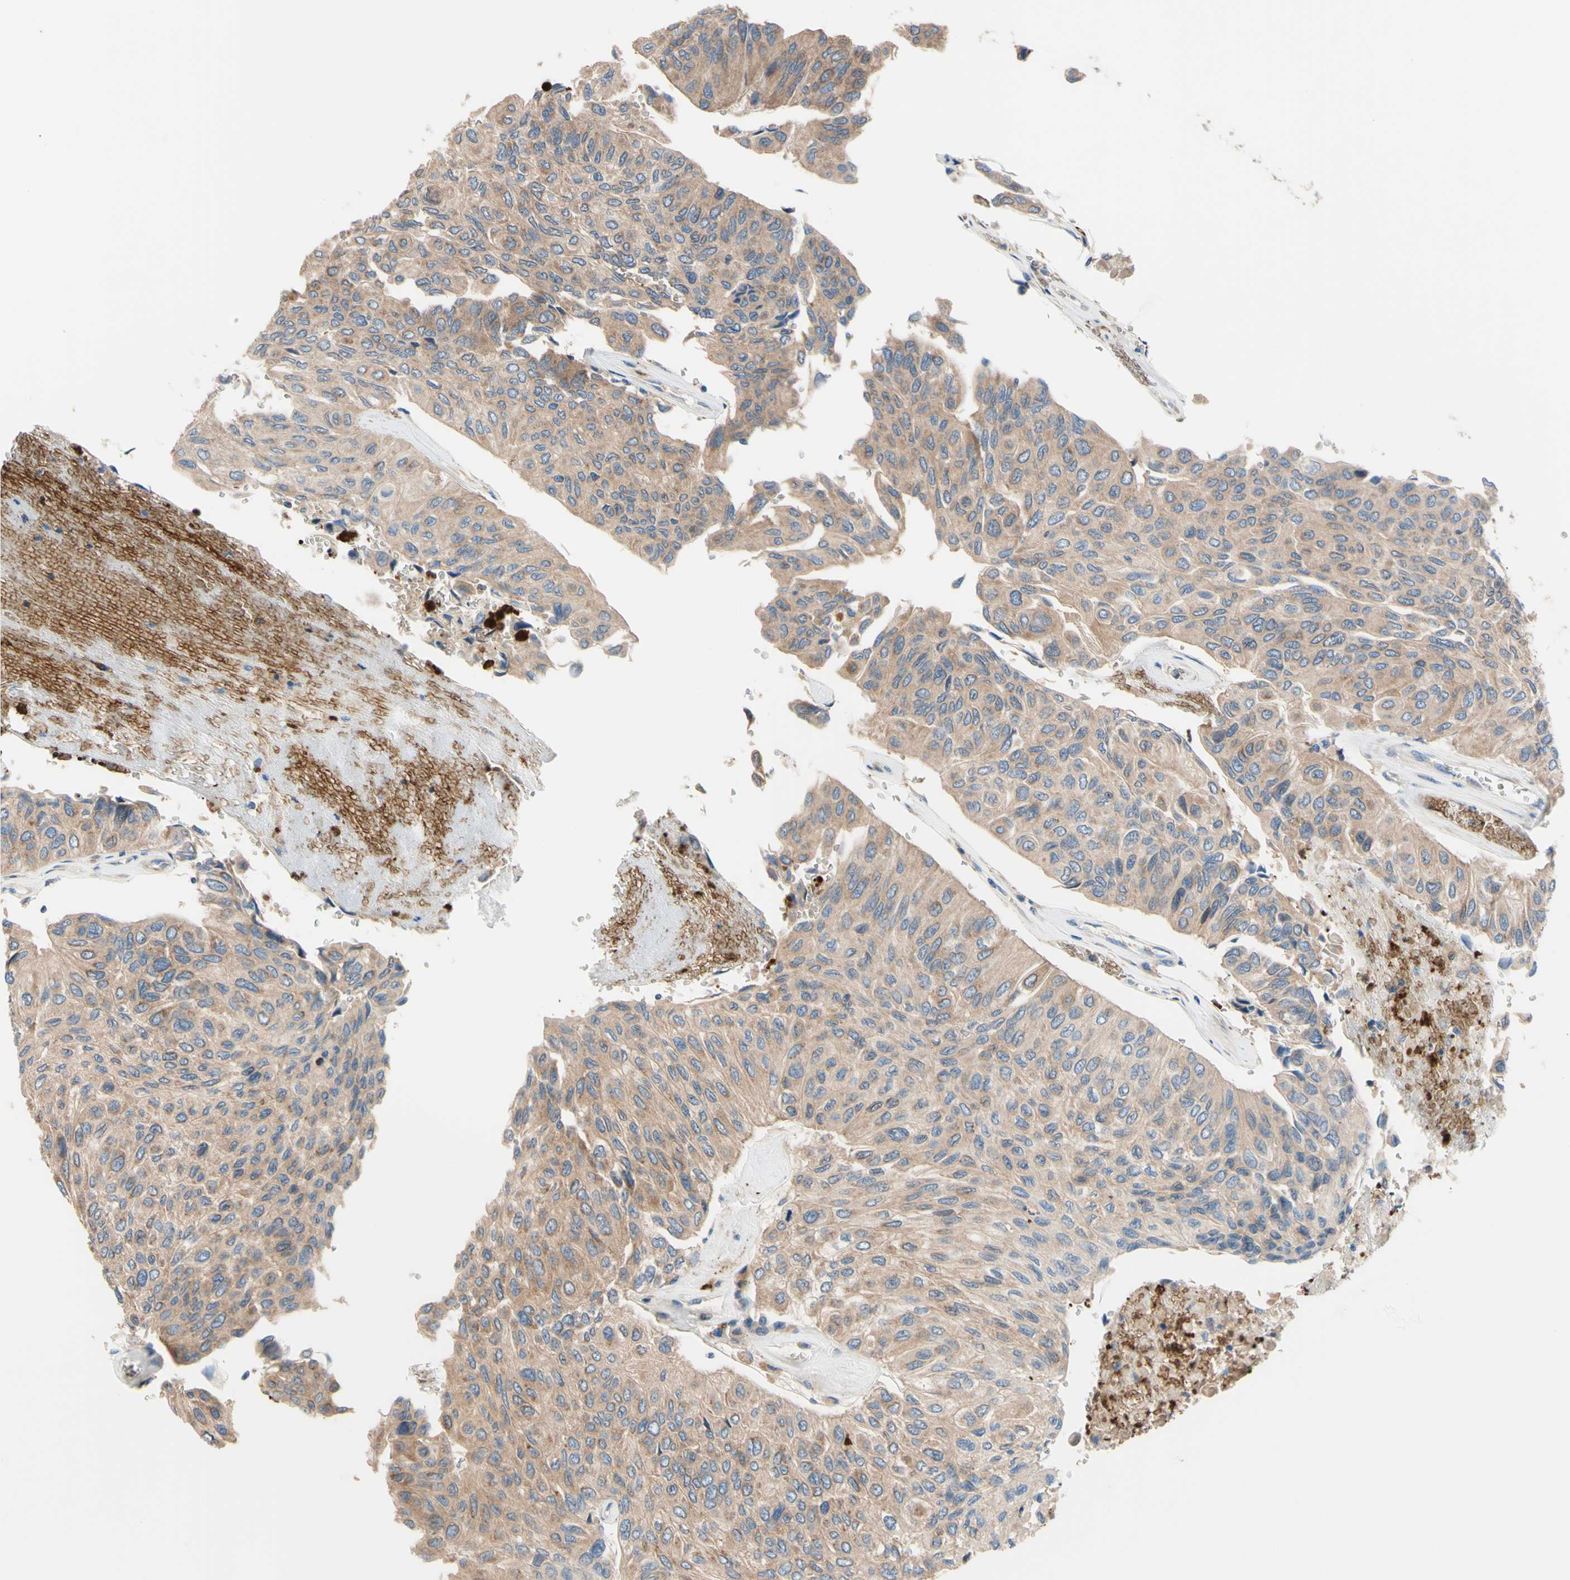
{"staining": {"intensity": "weak", "quantity": ">75%", "location": "cytoplasmic/membranous"}, "tissue": "urothelial cancer", "cell_type": "Tumor cells", "image_type": "cancer", "snomed": [{"axis": "morphology", "description": "Urothelial carcinoma, High grade"}, {"axis": "topography", "description": "Urinary bladder"}], "caption": "Protein positivity by immunohistochemistry (IHC) exhibits weak cytoplasmic/membranous positivity in approximately >75% of tumor cells in urothelial carcinoma (high-grade).", "gene": "USP9X", "patient": {"sex": "male", "age": 66}}